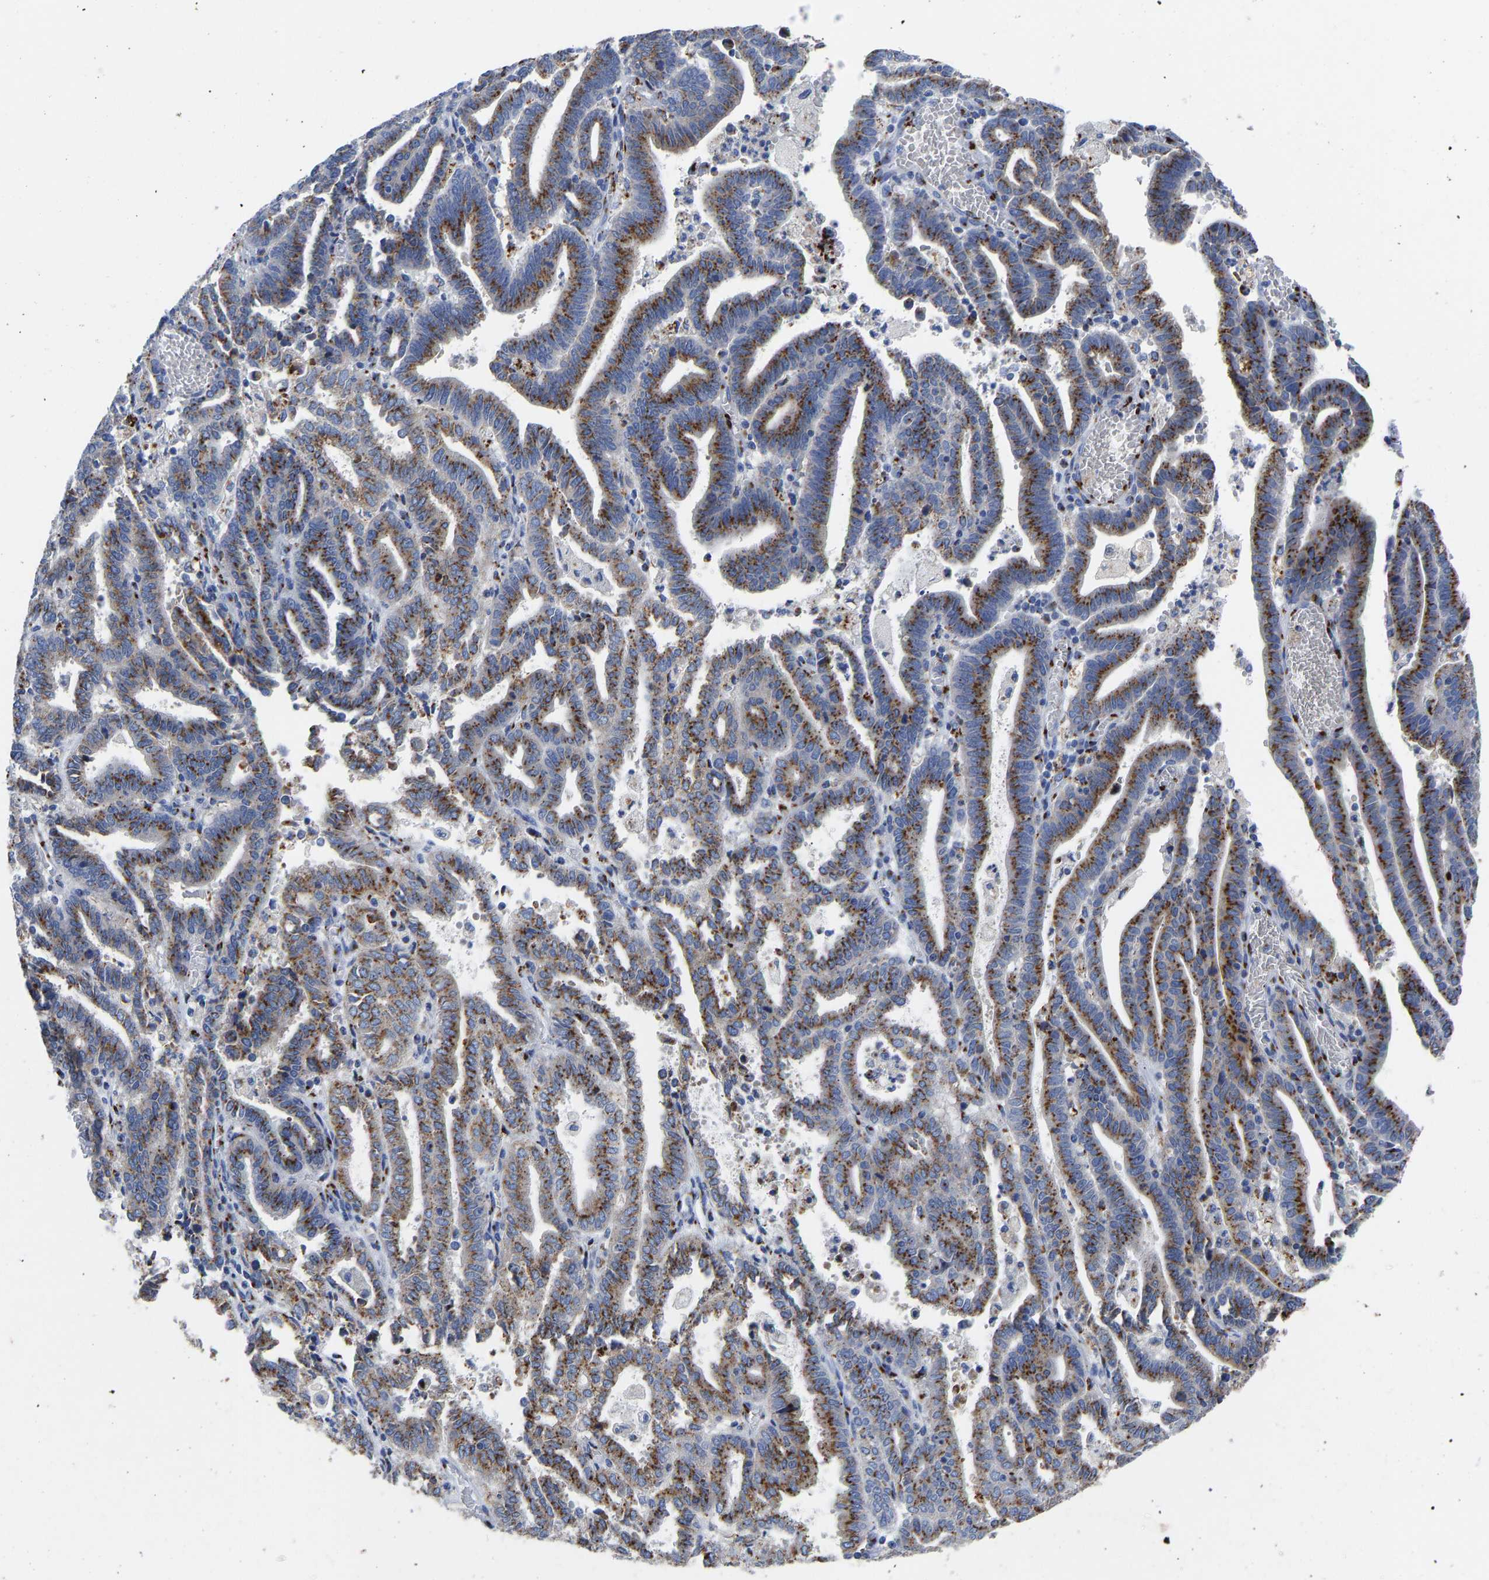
{"staining": {"intensity": "moderate", "quantity": ">75%", "location": "cytoplasmic/membranous"}, "tissue": "endometrial cancer", "cell_type": "Tumor cells", "image_type": "cancer", "snomed": [{"axis": "morphology", "description": "Adenocarcinoma, NOS"}, {"axis": "topography", "description": "Uterus"}], "caption": "Endometrial cancer (adenocarcinoma) tissue exhibits moderate cytoplasmic/membranous expression in about >75% of tumor cells, visualized by immunohistochemistry.", "gene": "TMEM87A", "patient": {"sex": "female", "age": 83}}